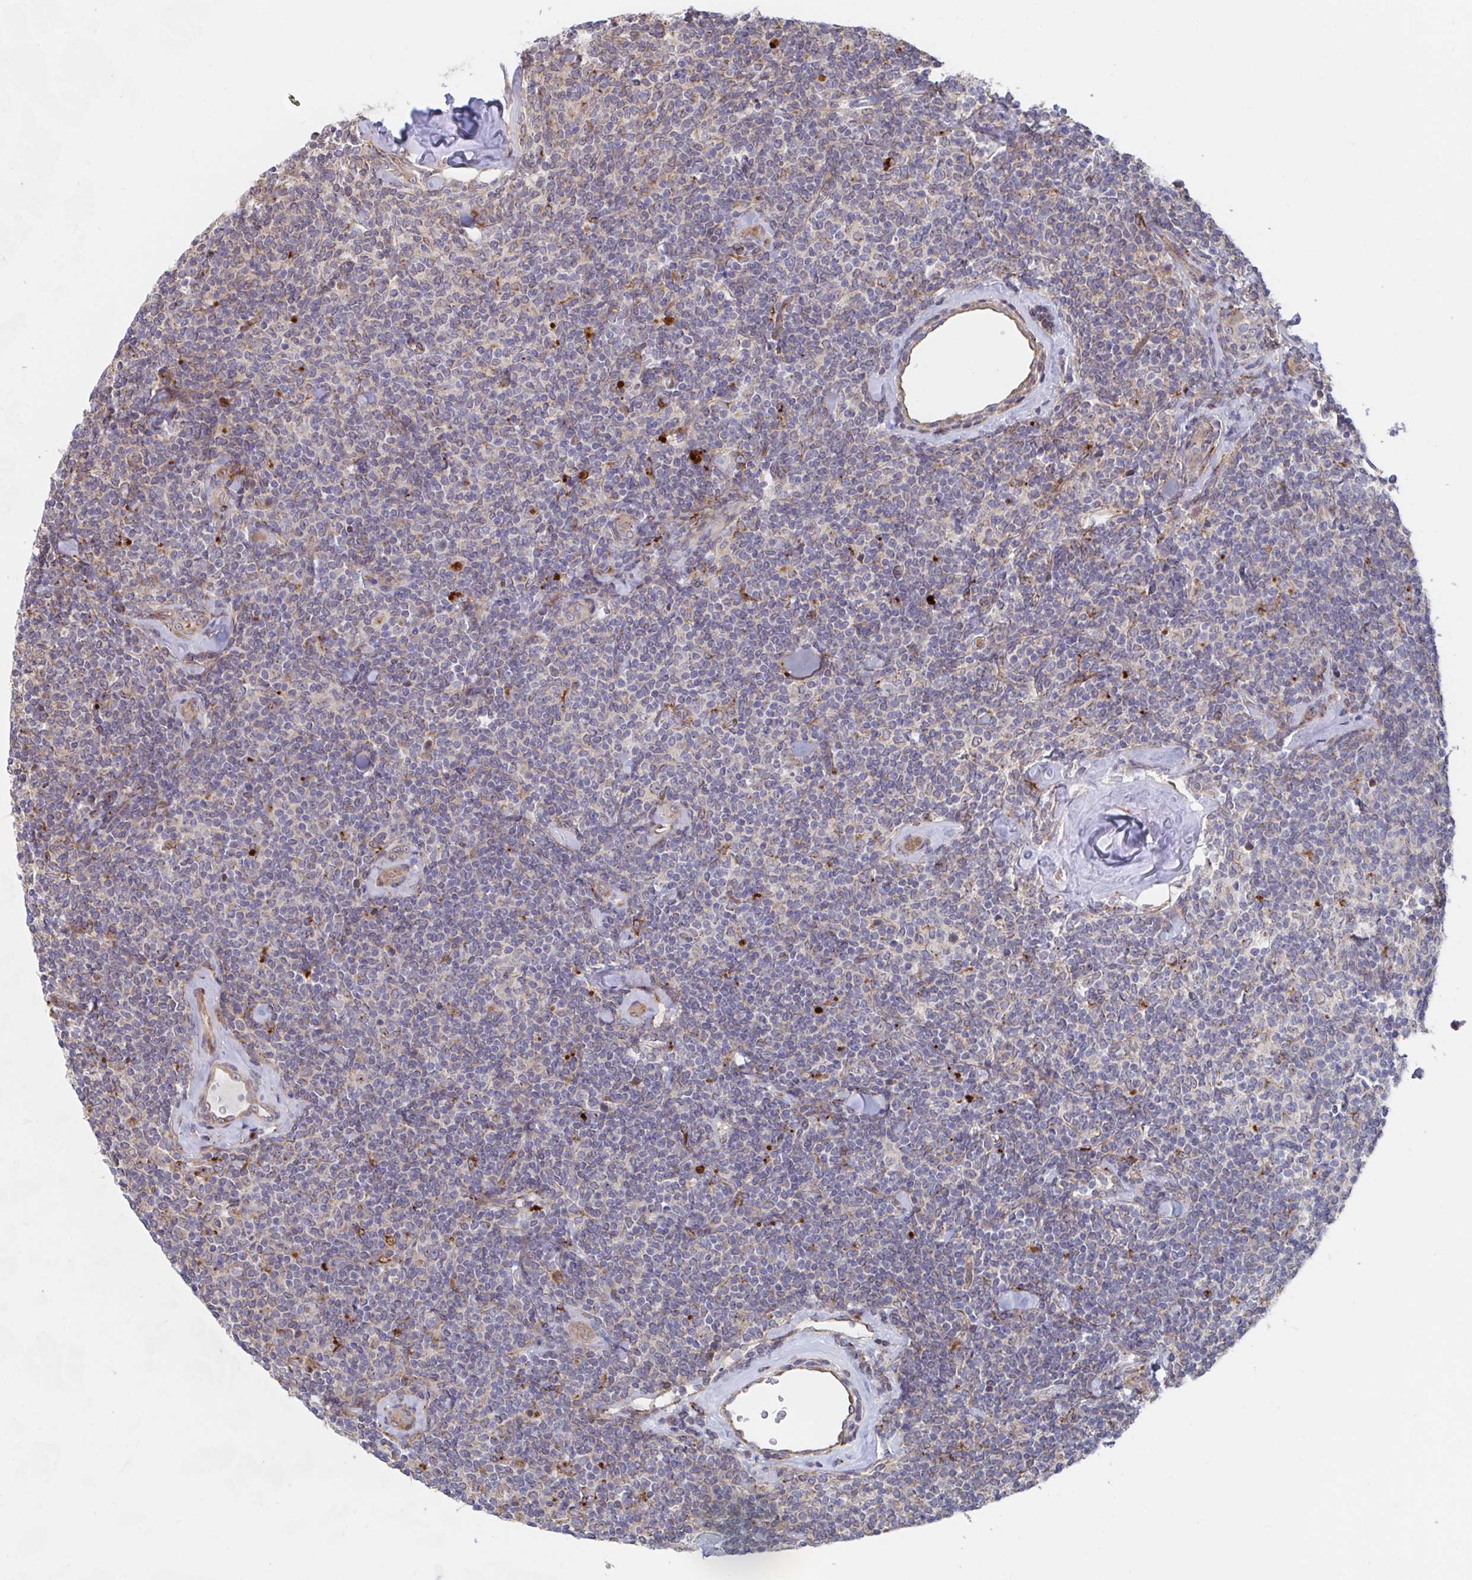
{"staining": {"intensity": "weak", "quantity": "<25%", "location": "cytoplasmic/membranous"}, "tissue": "lymphoma", "cell_type": "Tumor cells", "image_type": "cancer", "snomed": [{"axis": "morphology", "description": "Malignant lymphoma, non-Hodgkin's type, Low grade"}, {"axis": "topography", "description": "Lymph node"}], "caption": "IHC of human malignant lymphoma, non-Hodgkin's type (low-grade) shows no staining in tumor cells.", "gene": "FJX1", "patient": {"sex": "female", "age": 56}}